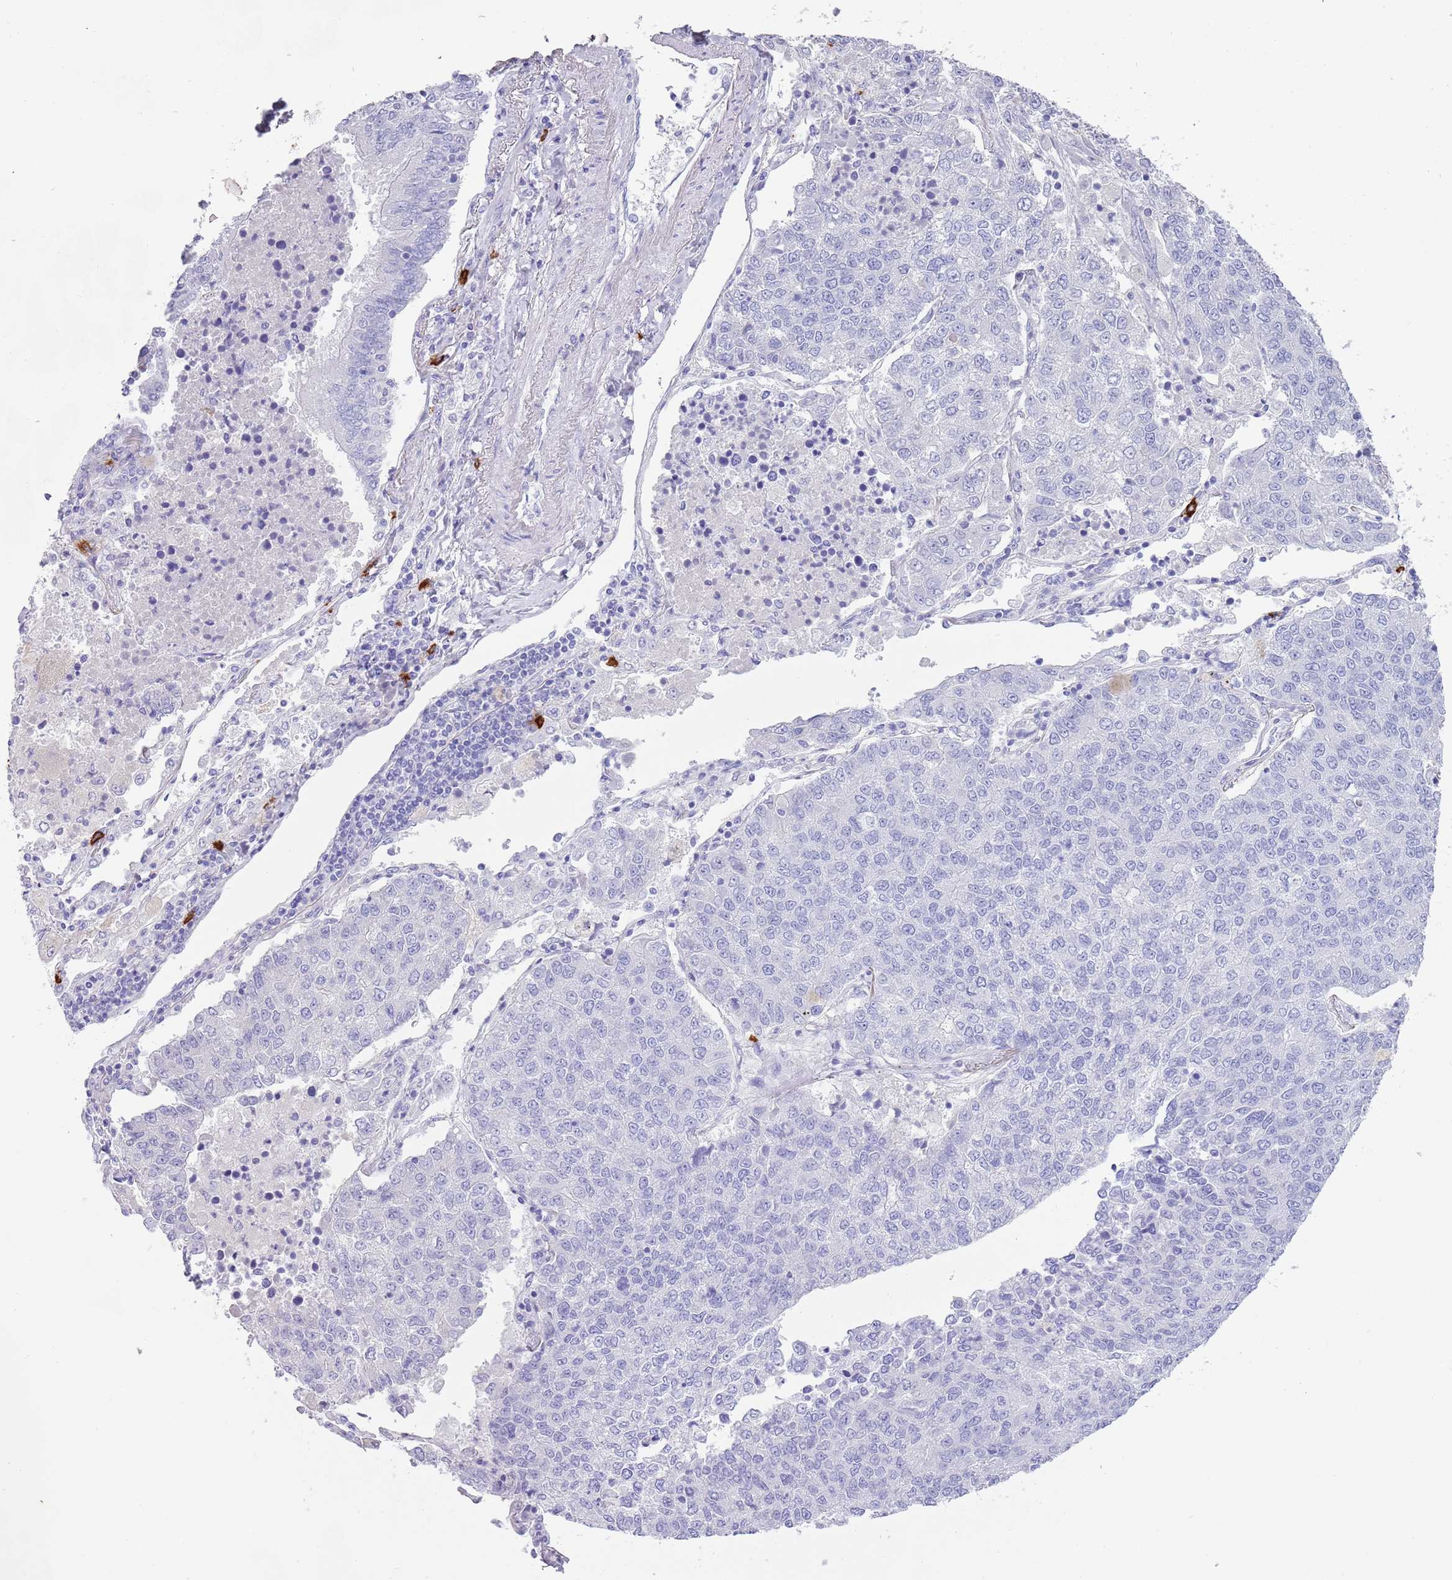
{"staining": {"intensity": "negative", "quantity": "none", "location": "none"}, "tissue": "lung cancer", "cell_type": "Tumor cells", "image_type": "cancer", "snomed": [{"axis": "morphology", "description": "Squamous cell carcinoma, NOS"}, {"axis": "topography", "description": "Lung"}], "caption": "This is an immunohistochemistry (IHC) image of human squamous cell carcinoma (lung). There is no positivity in tumor cells.", "gene": "MYADML2", "patient": {"sex": "female", "age": 70}}